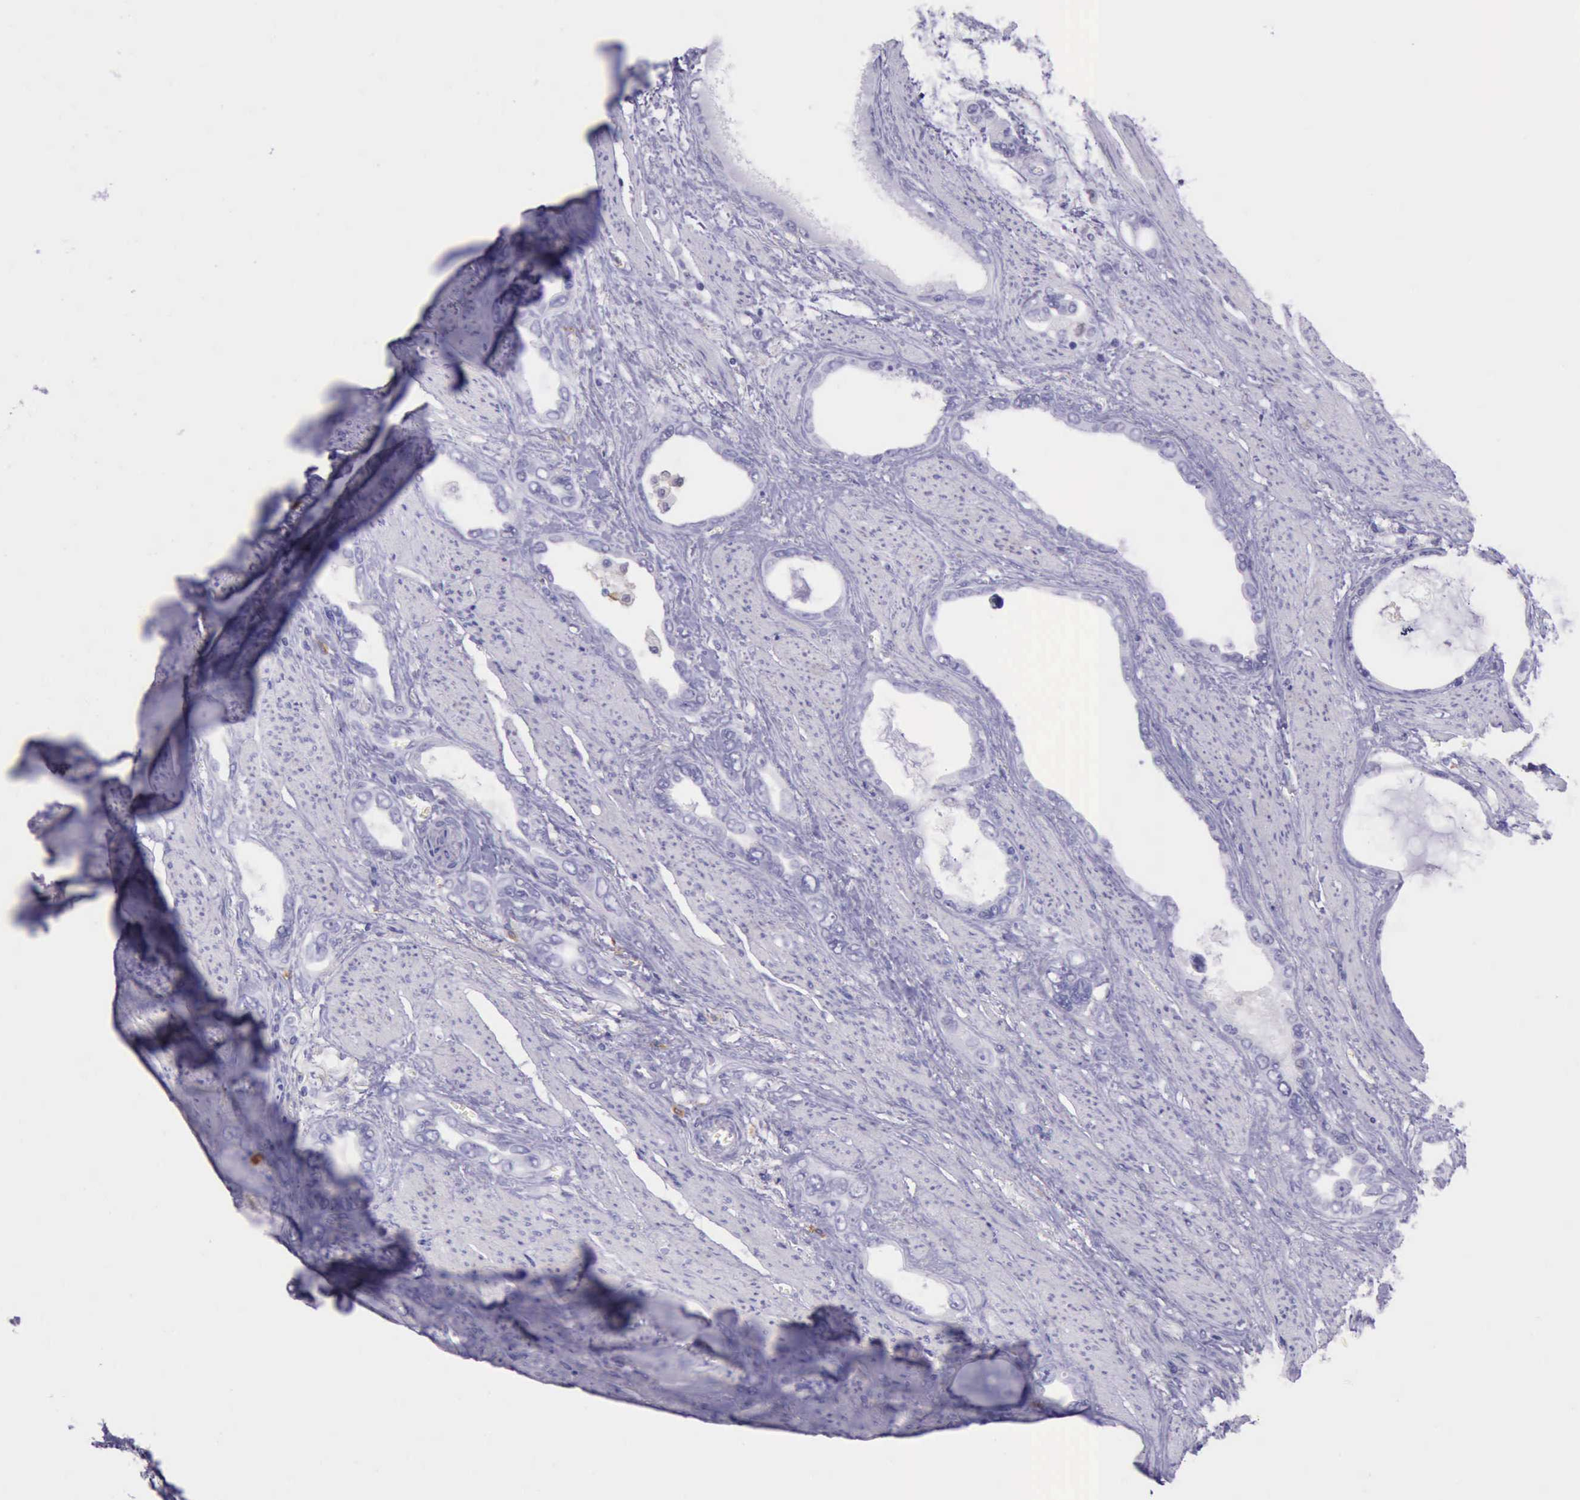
{"staining": {"intensity": "negative", "quantity": "none", "location": "none"}, "tissue": "stomach cancer", "cell_type": "Tumor cells", "image_type": "cancer", "snomed": [{"axis": "morphology", "description": "Adenocarcinoma, NOS"}, {"axis": "topography", "description": "Stomach"}], "caption": "Immunohistochemistry of stomach adenocarcinoma displays no expression in tumor cells.", "gene": "BTK", "patient": {"sex": "male", "age": 78}}